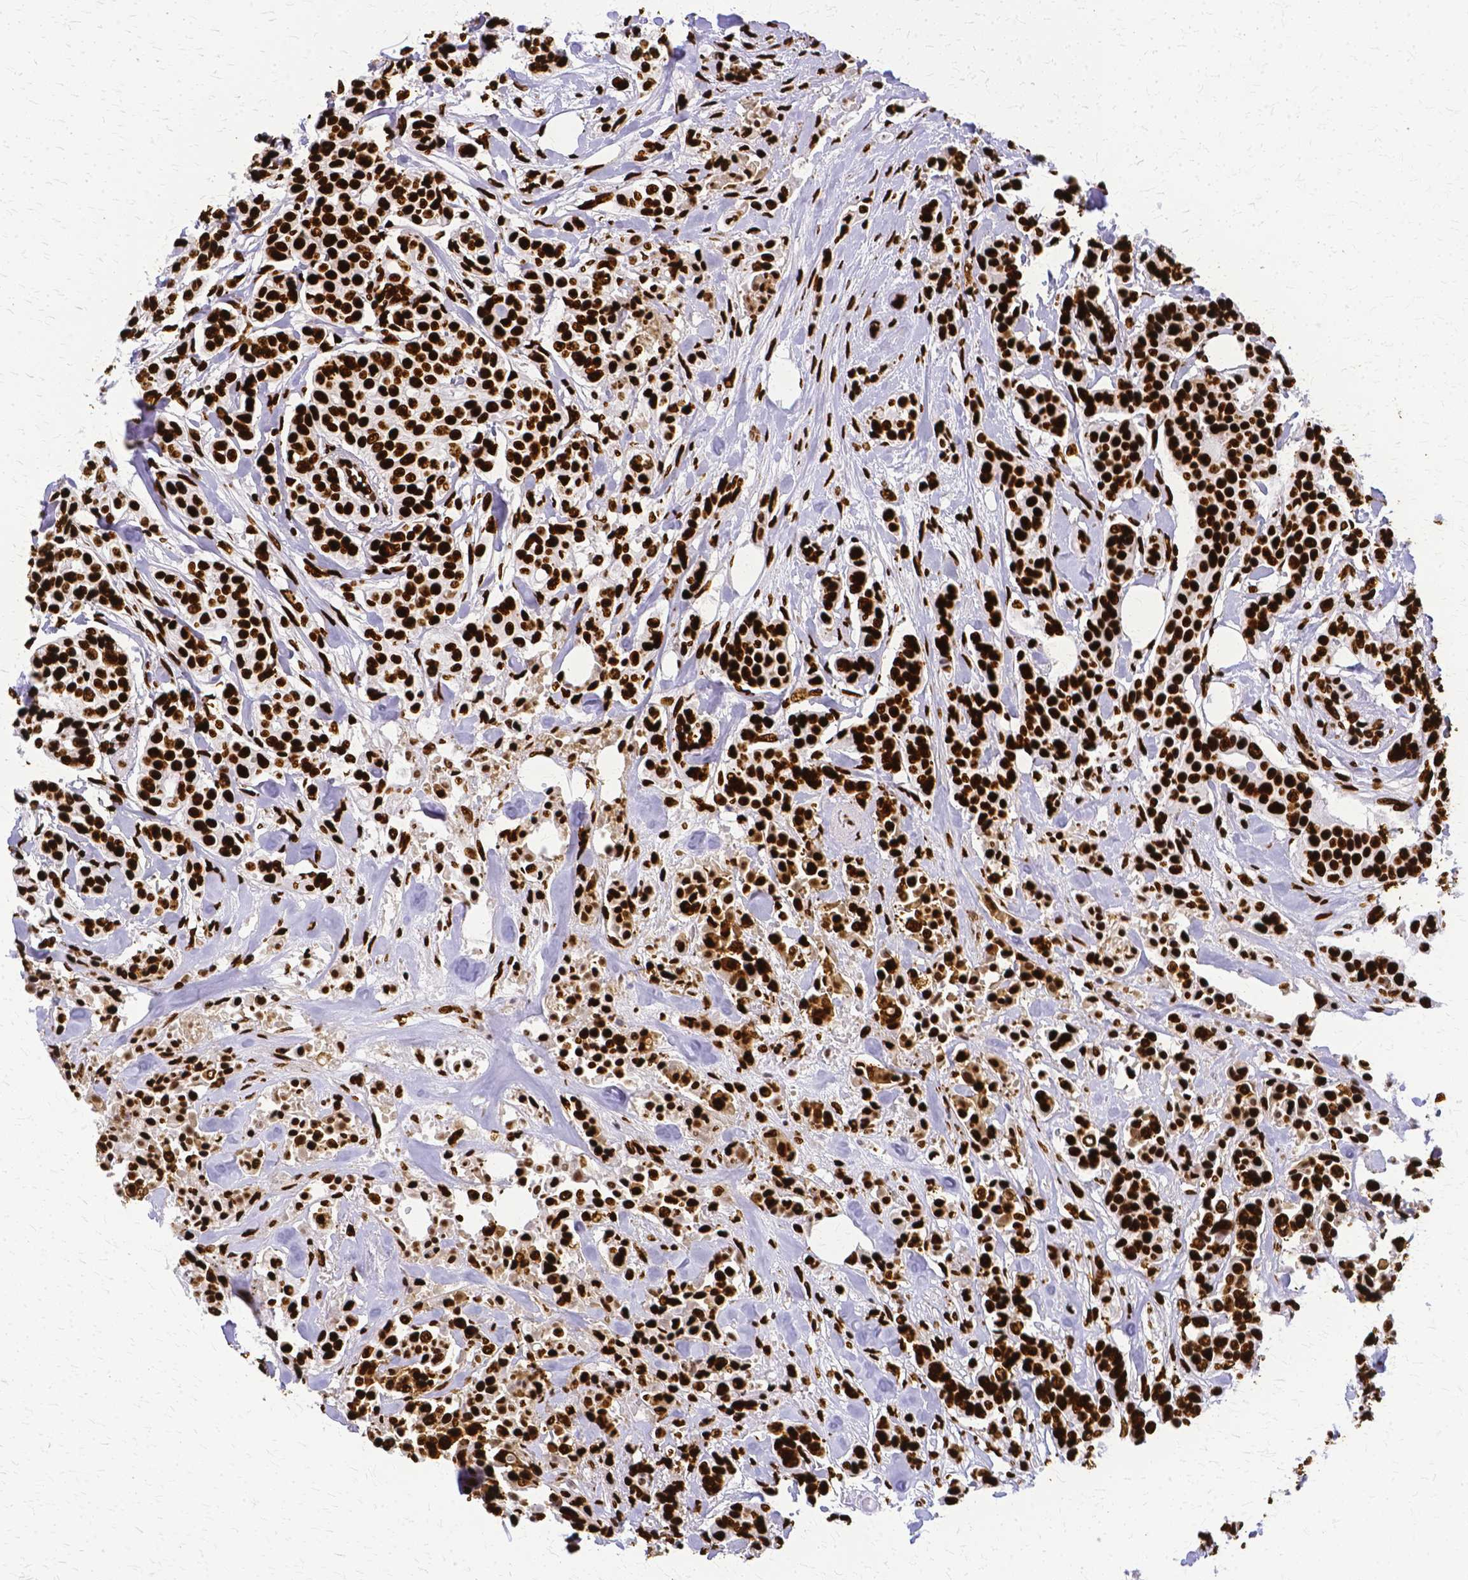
{"staining": {"intensity": "strong", "quantity": ">75%", "location": "nuclear"}, "tissue": "breast cancer", "cell_type": "Tumor cells", "image_type": "cancer", "snomed": [{"axis": "morphology", "description": "Lobular carcinoma"}, {"axis": "topography", "description": "Breast"}], "caption": "Lobular carcinoma (breast) stained with a brown dye exhibits strong nuclear positive expression in approximately >75% of tumor cells.", "gene": "SFPQ", "patient": {"sex": "female", "age": 51}}